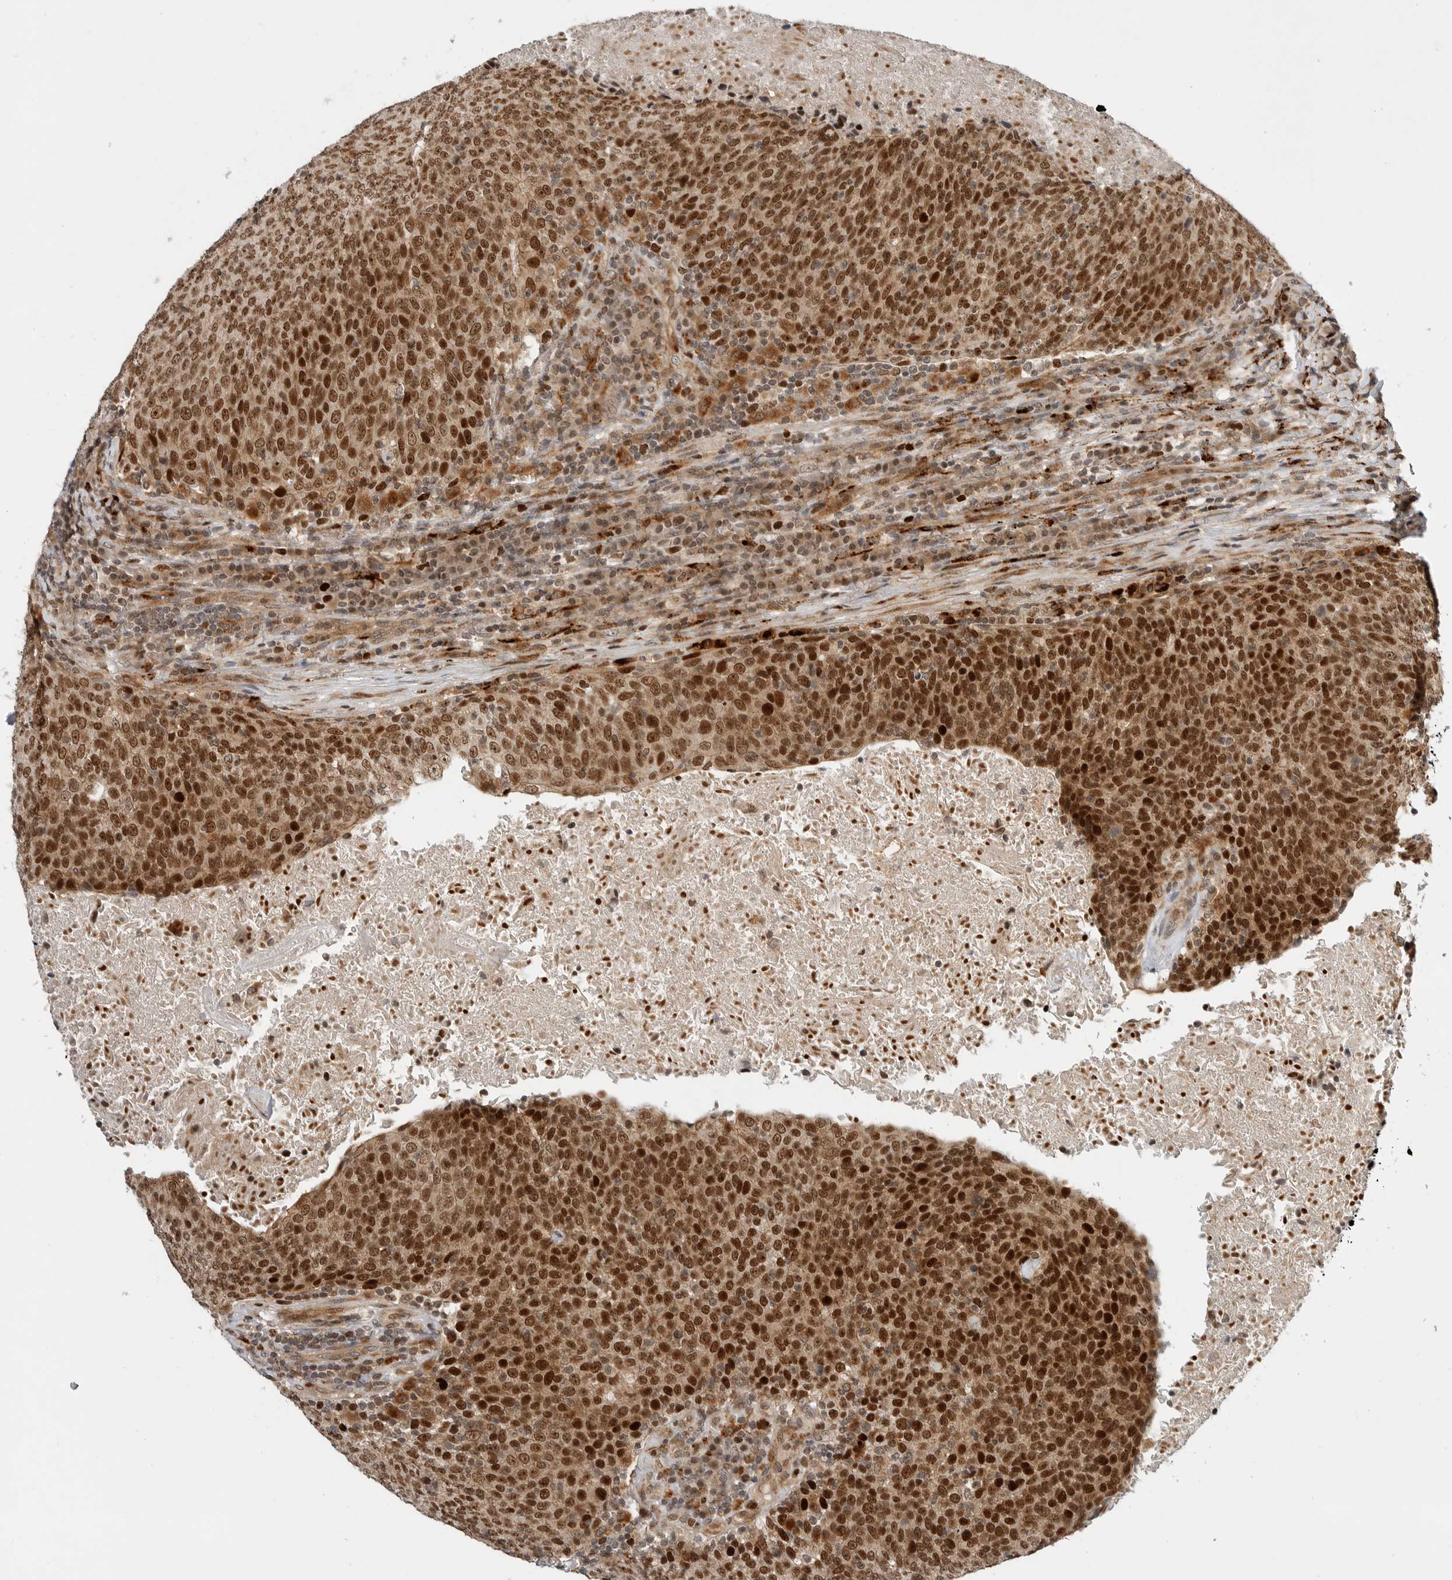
{"staining": {"intensity": "strong", "quantity": ">75%", "location": "nuclear"}, "tissue": "head and neck cancer", "cell_type": "Tumor cells", "image_type": "cancer", "snomed": [{"axis": "morphology", "description": "Squamous cell carcinoma, NOS"}, {"axis": "morphology", "description": "Squamous cell carcinoma, metastatic, NOS"}, {"axis": "topography", "description": "Lymph node"}, {"axis": "topography", "description": "Head-Neck"}], "caption": "High-magnification brightfield microscopy of head and neck cancer stained with DAB (brown) and counterstained with hematoxylin (blue). tumor cells exhibit strong nuclear expression is appreciated in approximately>75% of cells.", "gene": "CSNK1G3", "patient": {"sex": "male", "age": 62}}